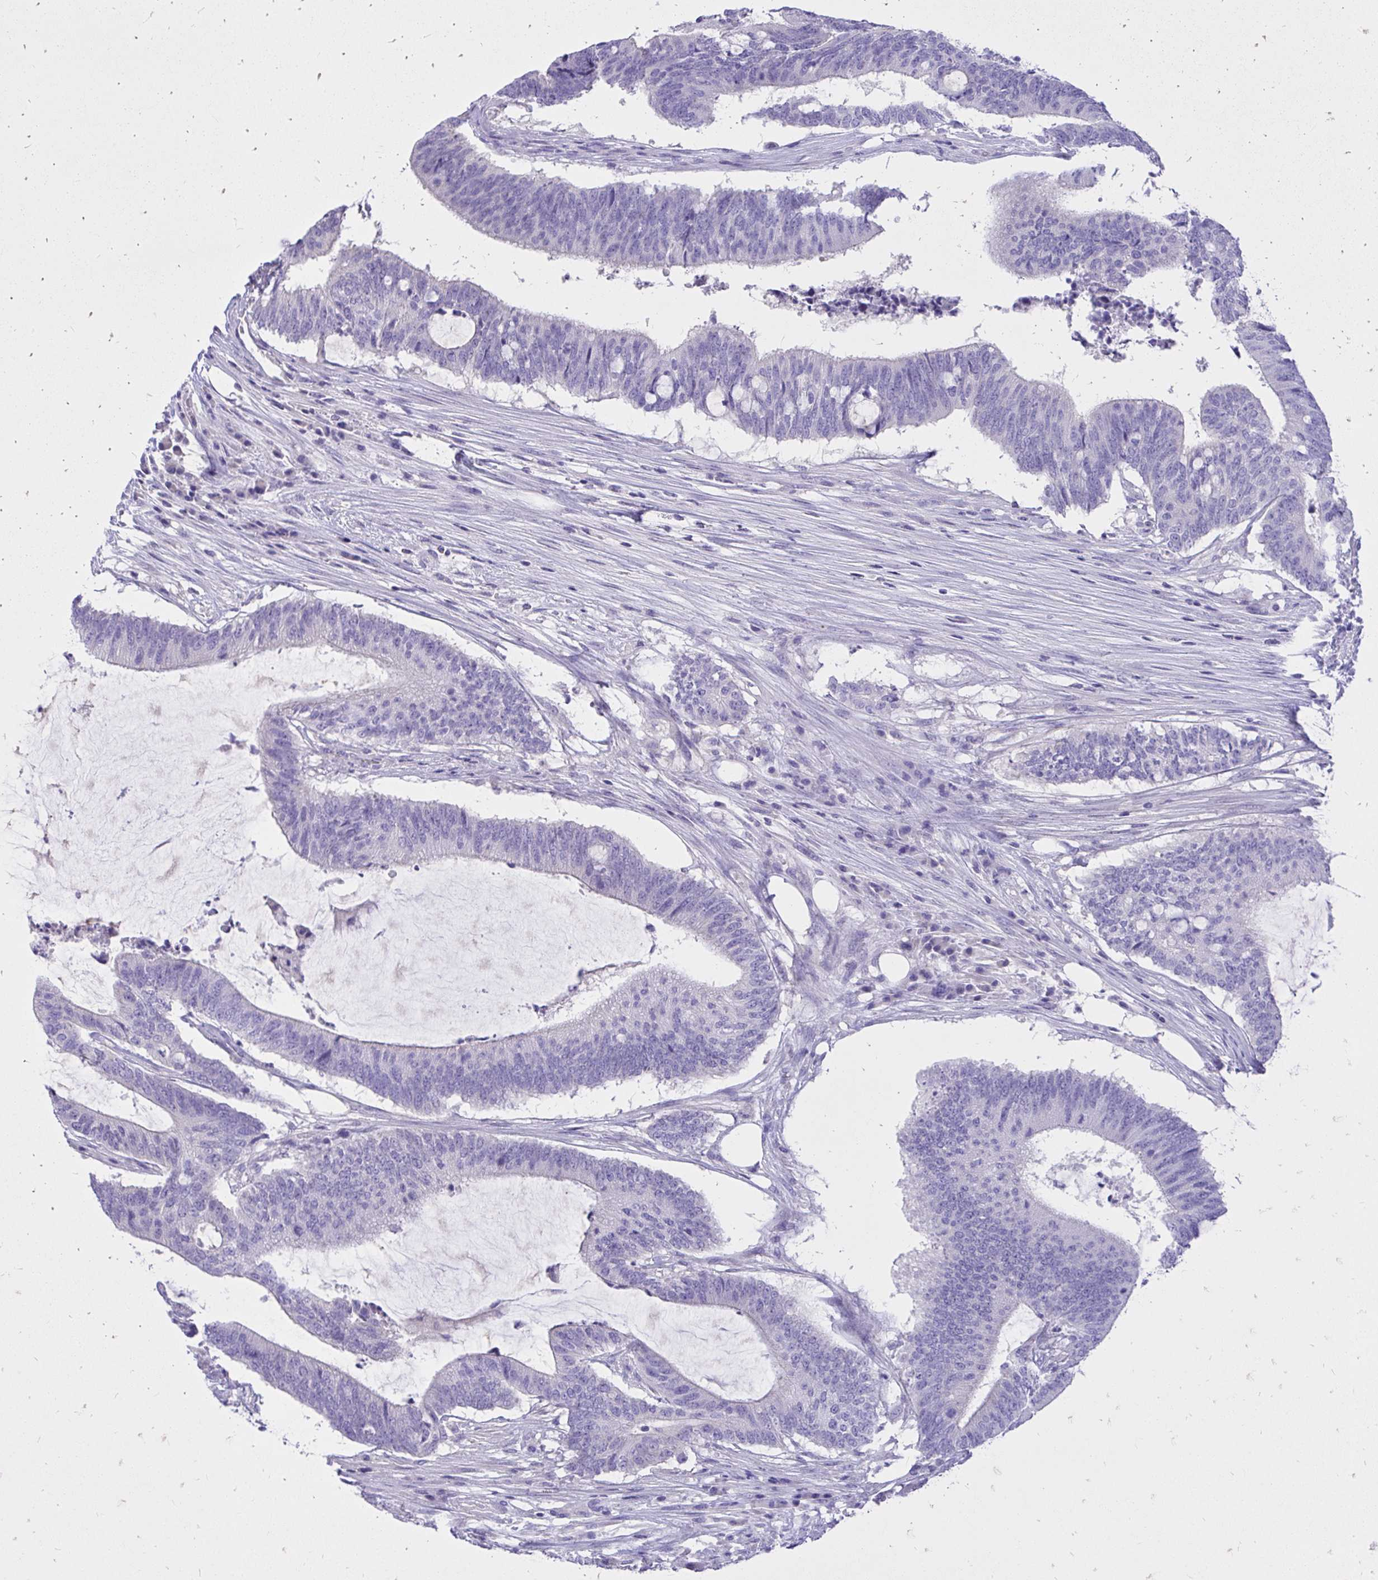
{"staining": {"intensity": "negative", "quantity": "none", "location": "none"}, "tissue": "colorectal cancer", "cell_type": "Tumor cells", "image_type": "cancer", "snomed": [{"axis": "morphology", "description": "Adenocarcinoma, NOS"}, {"axis": "topography", "description": "Colon"}], "caption": "An image of colorectal cancer stained for a protein shows no brown staining in tumor cells. The staining was performed using DAB to visualize the protein expression in brown, while the nuclei were stained in blue with hematoxylin (Magnification: 20x).", "gene": "MON1A", "patient": {"sex": "female", "age": 43}}